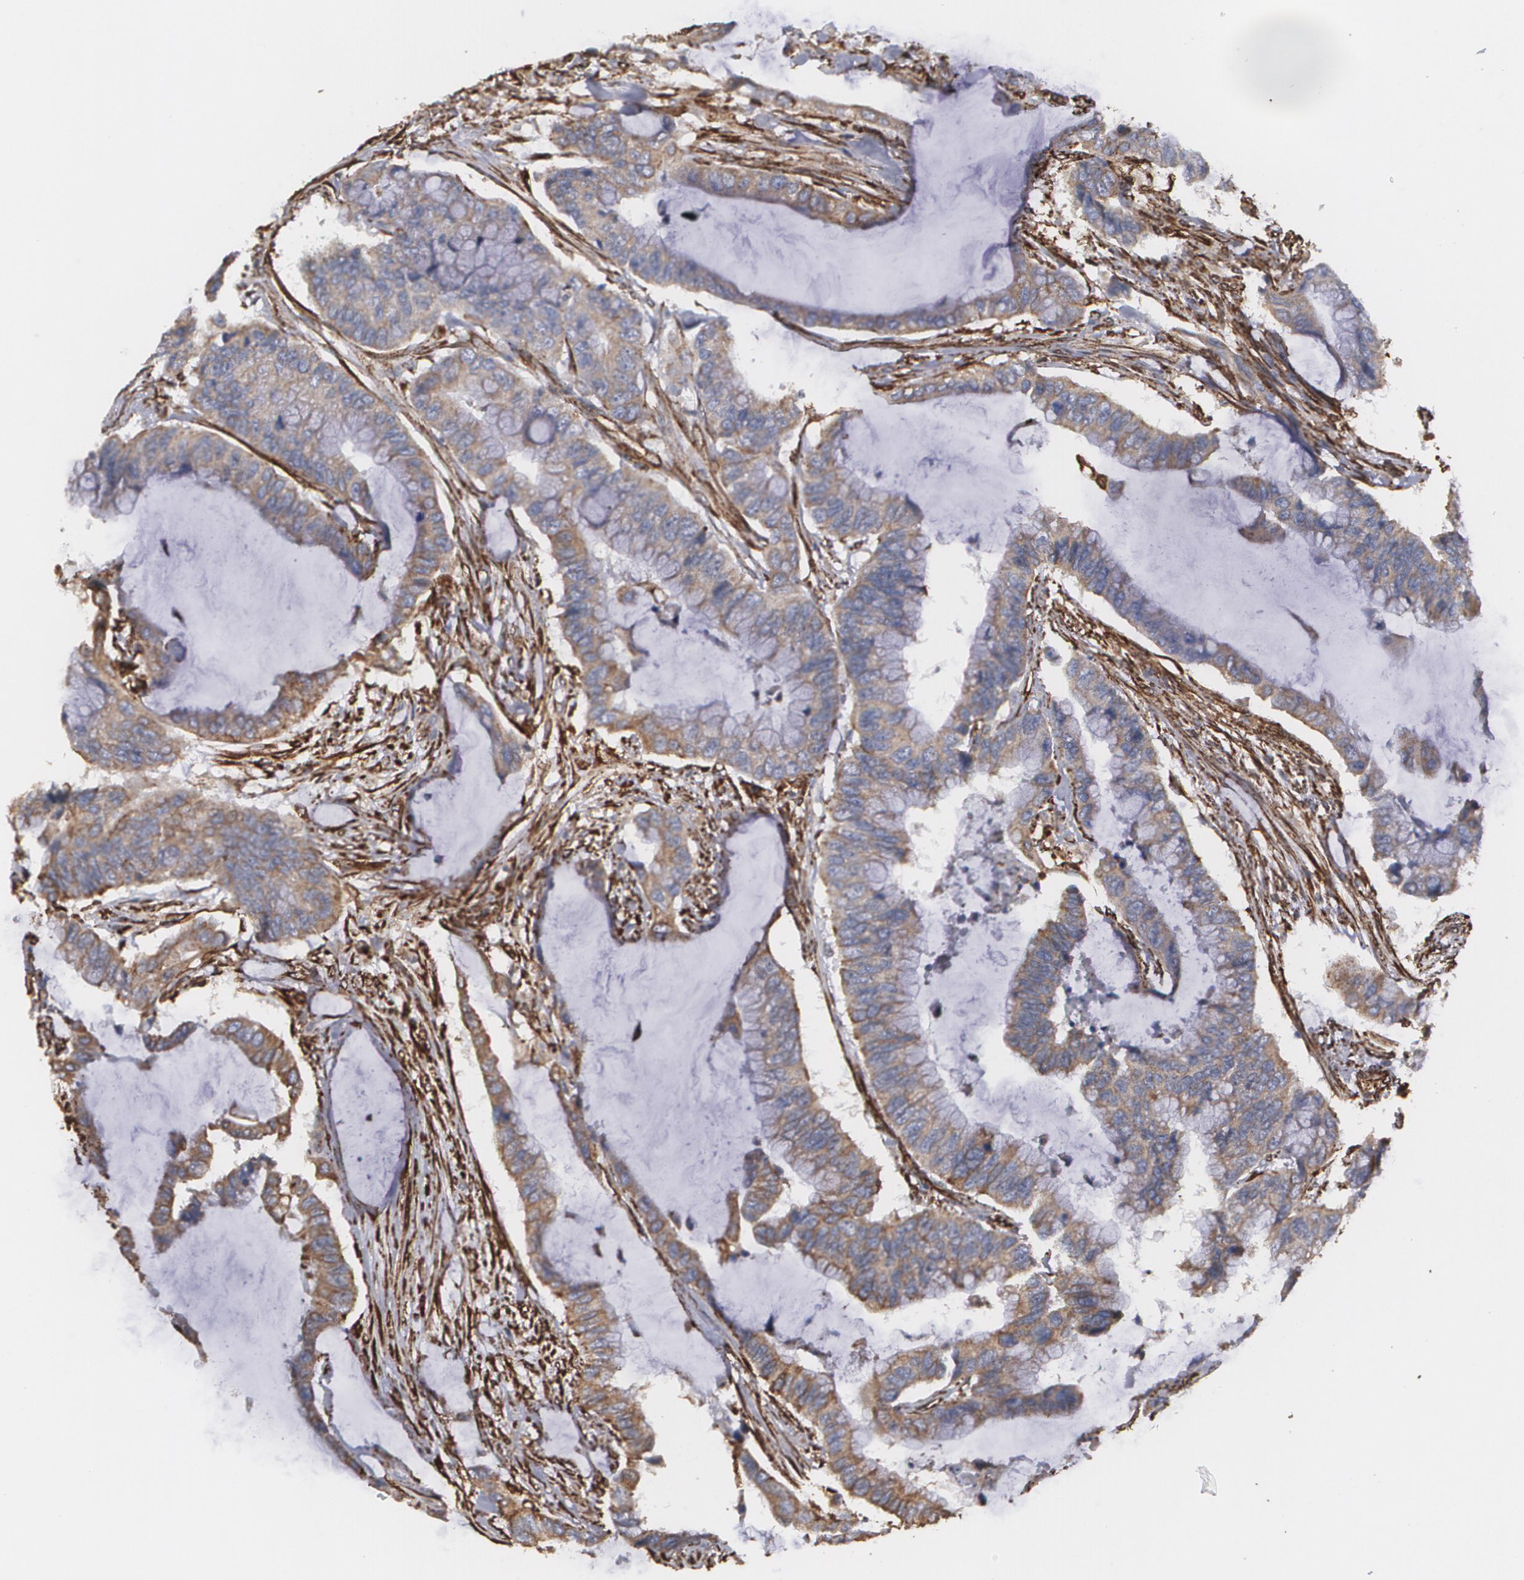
{"staining": {"intensity": "weak", "quantity": ">75%", "location": "cytoplasmic/membranous"}, "tissue": "colorectal cancer", "cell_type": "Tumor cells", "image_type": "cancer", "snomed": [{"axis": "morphology", "description": "Adenocarcinoma, NOS"}, {"axis": "topography", "description": "Rectum"}], "caption": "DAB (3,3'-diaminobenzidine) immunohistochemical staining of colorectal cancer shows weak cytoplasmic/membranous protein staining in approximately >75% of tumor cells.", "gene": "CYB5R3", "patient": {"sex": "female", "age": 59}}